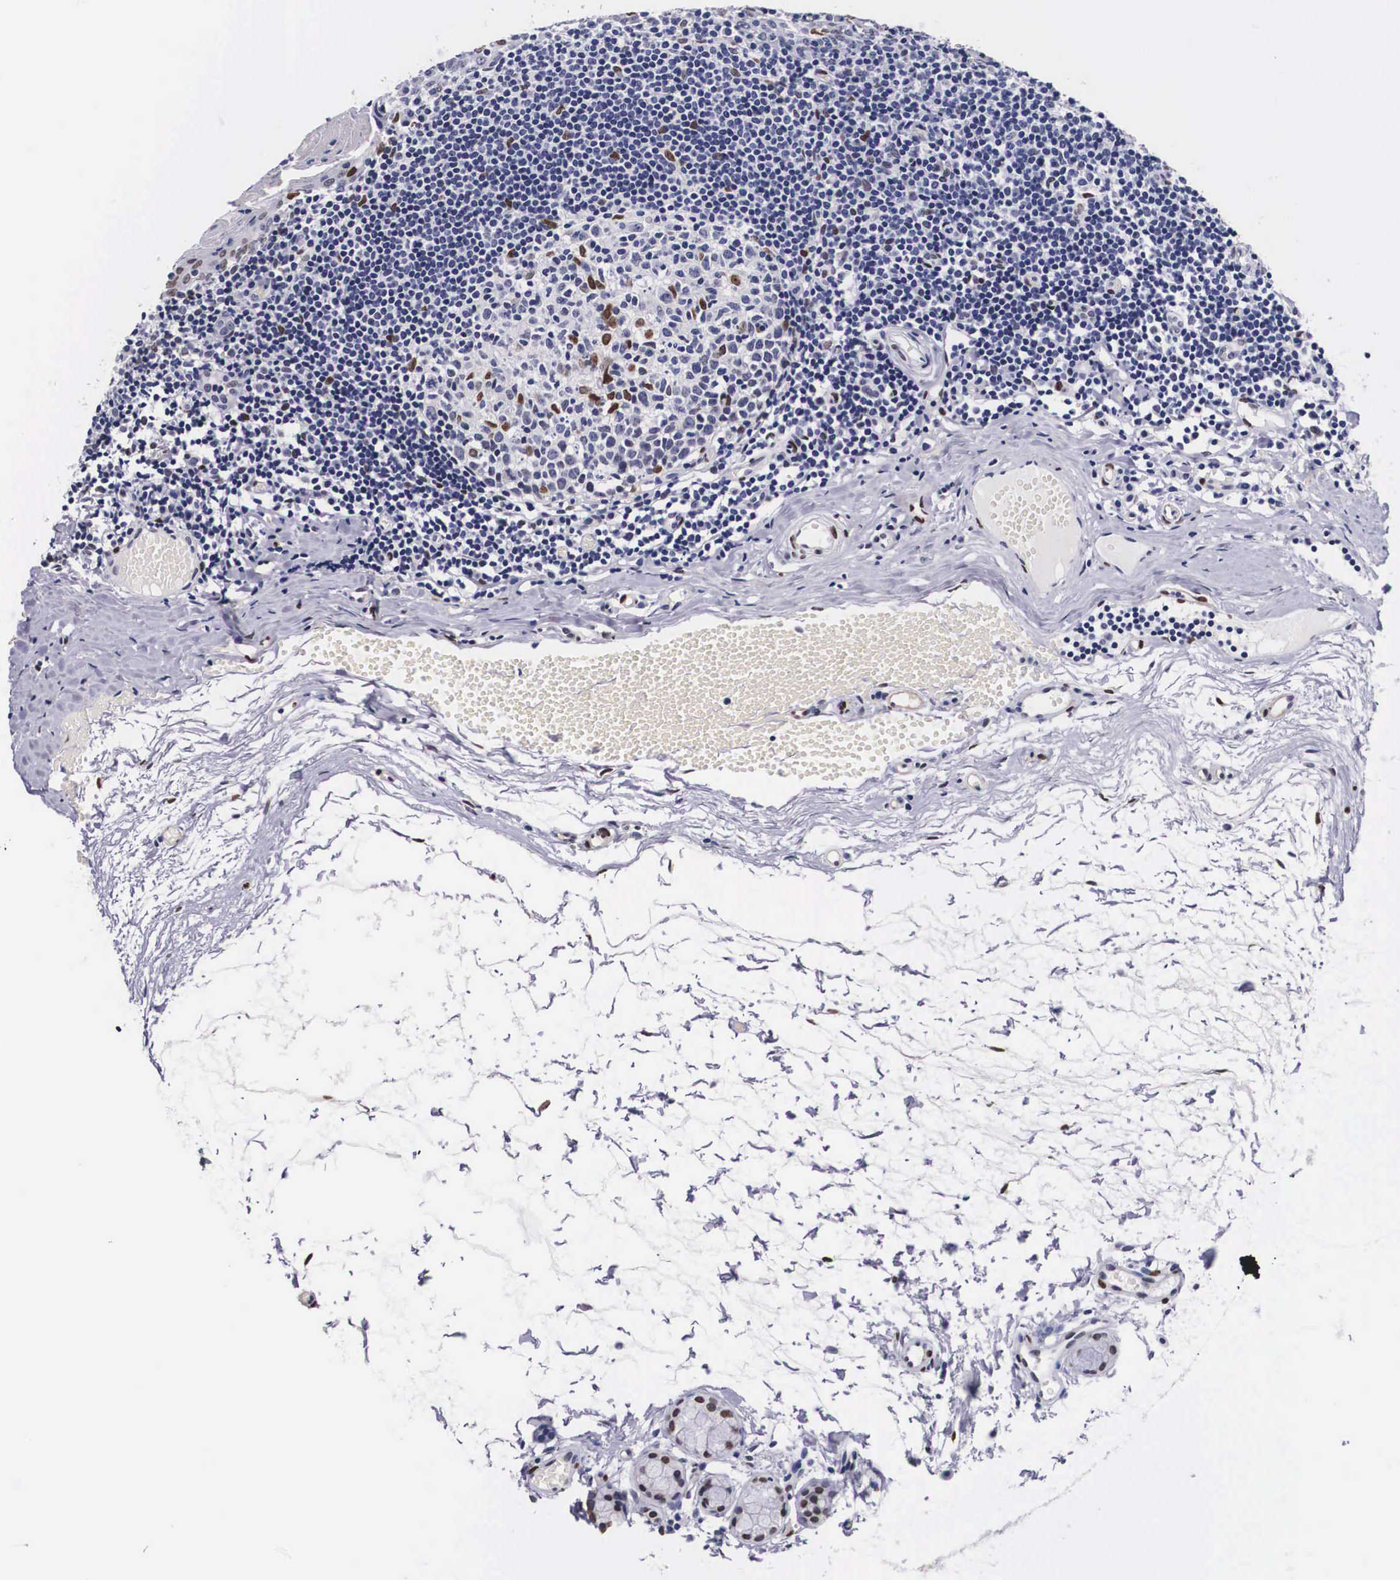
{"staining": {"intensity": "moderate", "quantity": "25%-75%", "location": "nuclear"}, "tissue": "tonsil", "cell_type": "Germinal center cells", "image_type": "normal", "snomed": [{"axis": "morphology", "description": "Normal tissue, NOS"}, {"axis": "topography", "description": "Tonsil"}], "caption": "This is a histology image of immunohistochemistry staining of normal tonsil, which shows moderate expression in the nuclear of germinal center cells.", "gene": "KHDRBS3", "patient": {"sex": "female", "age": 41}}